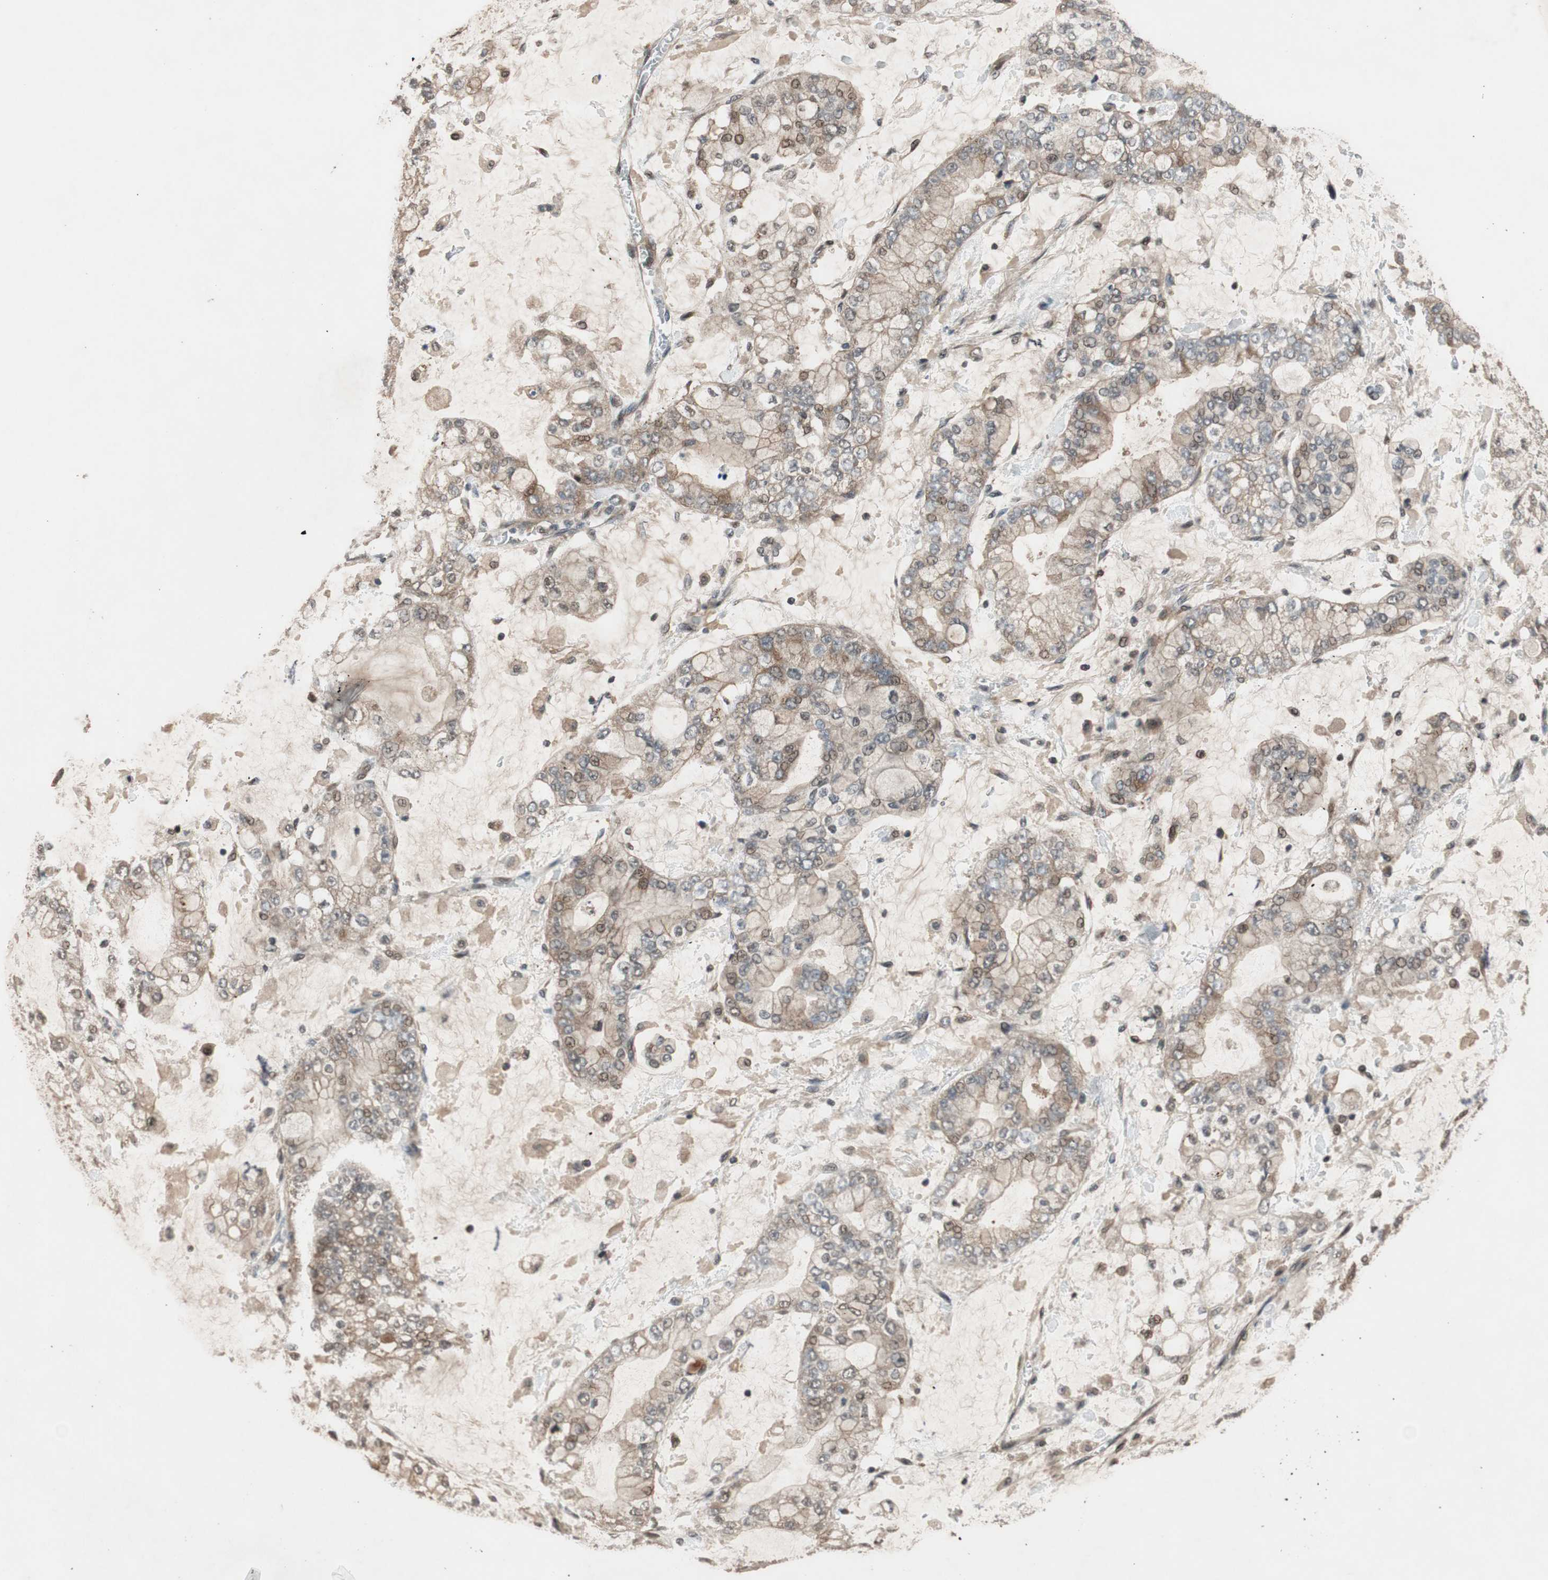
{"staining": {"intensity": "moderate", "quantity": ">75%", "location": "cytoplasmic/membranous,nuclear"}, "tissue": "stomach cancer", "cell_type": "Tumor cells", "image_type": "cancer", "snomed": [{"axis": "morphology", "description": "Normal tissue, NOS"}, {"axis": "morphology", "description": "Adenocarcinoma, NOS"}, {"axis": "topography", "description": "Stomach, upper"}, {"axis": "topography", "description": "Stomach"}], "caption": "A brown stain labels moderate cytoplasmic/membranous and nuclear positivity of a protein in human adenocarcinoma (stomach) tumor cells.", "gene": "TMEM230", "patient": {"sex": "male", "age": 76}}